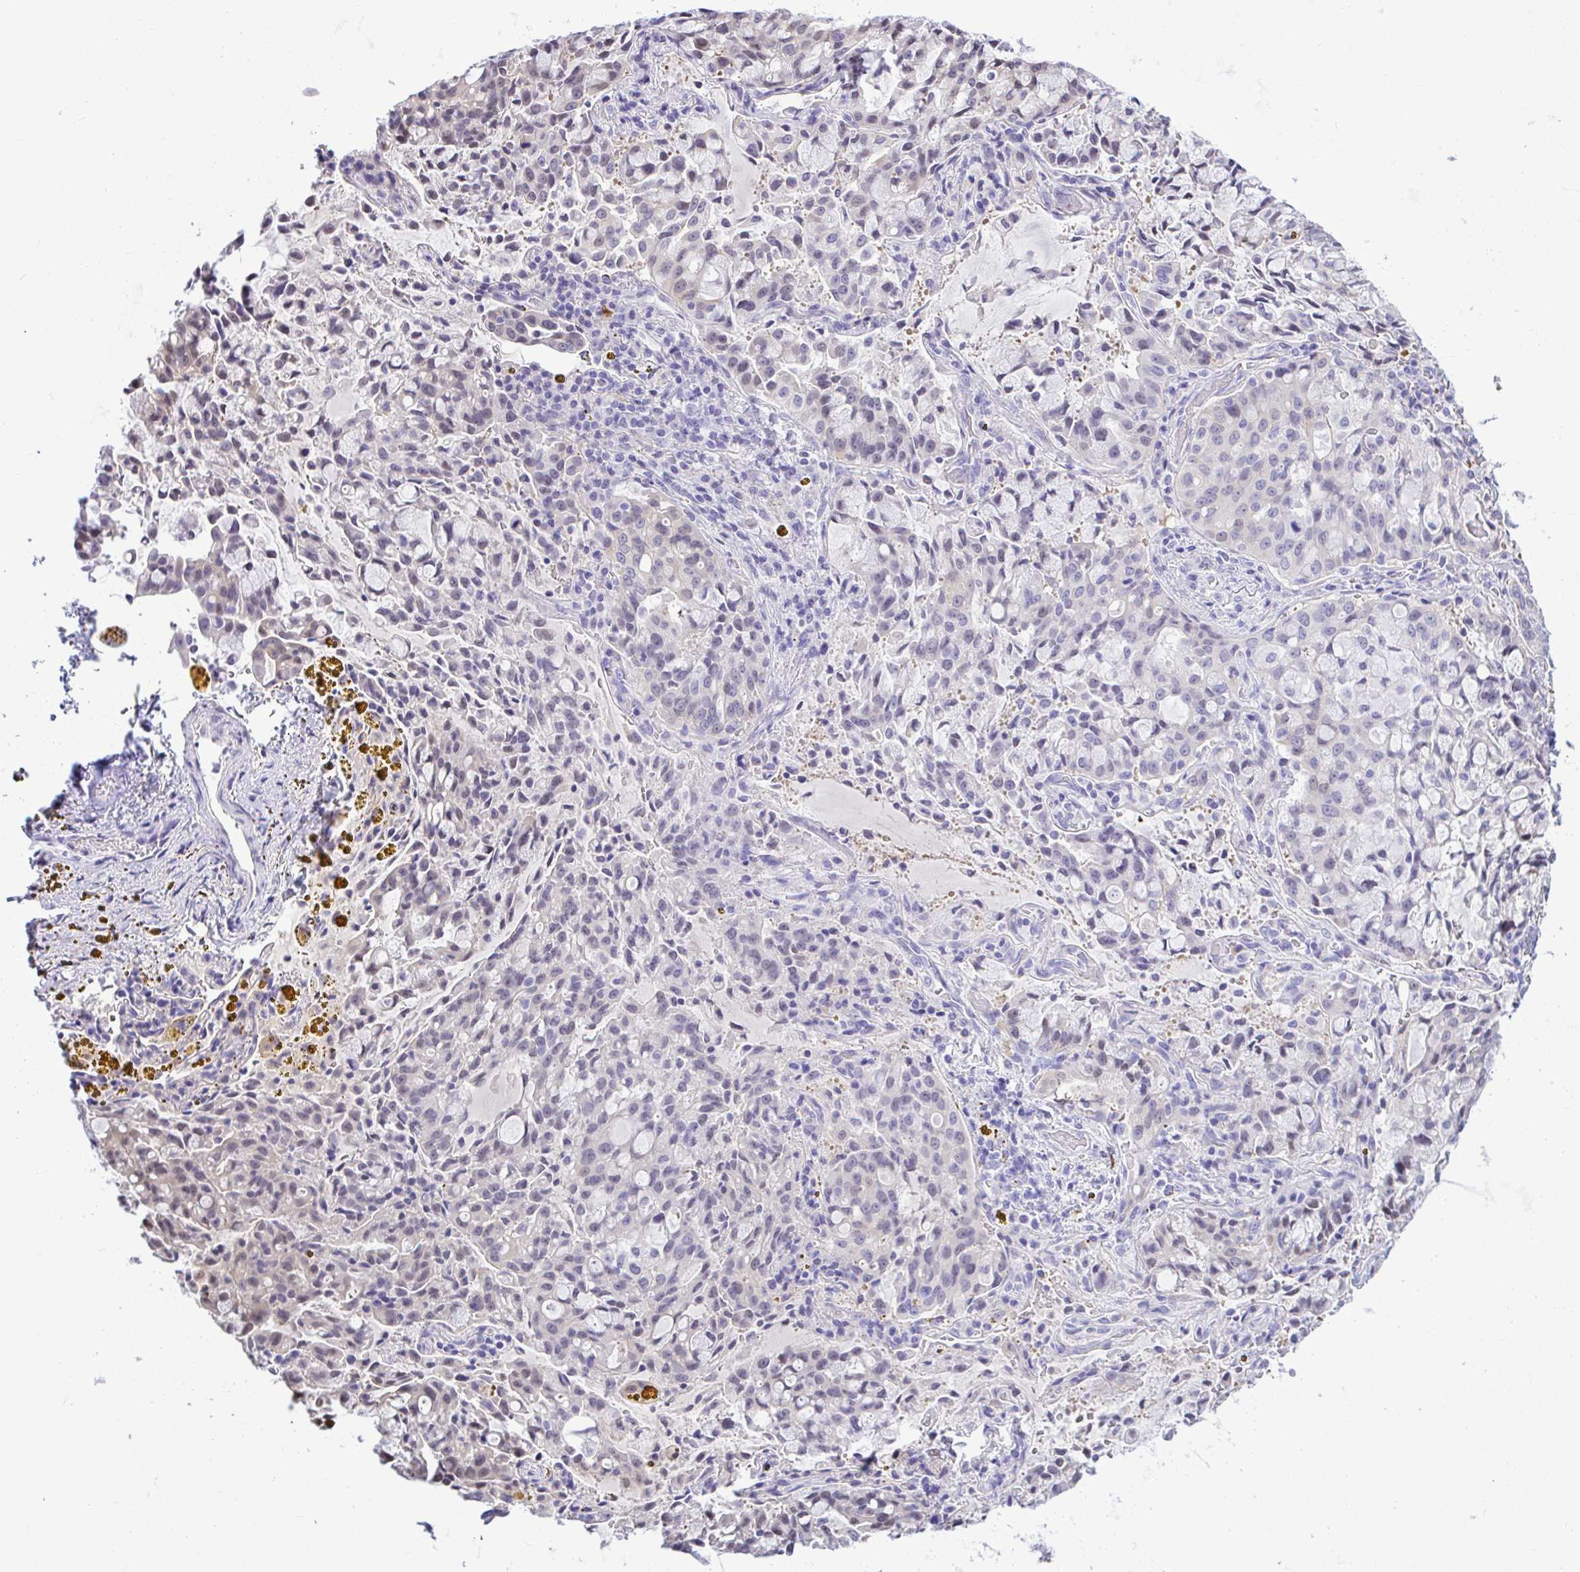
{"staining": {"intensity": "weak", "quantity": "<25%", "location": "nuclear"}, "tissue": "lung cancer", "cell_type": "Tumor cells", "image_type": "cancer", "snomed": [{"axis": "morphology", "description": "Adenocarcinoma, NOS"}, {"axis": "topography", "description": "Lung"}], "caption": "Immunohistochemistry photomicrograph of neoplastic tissue: adenocarcinoma (lung) stained with DAB (3,3'-diaminobenzidine) reveals no significant protein expression in tumor cells.", "gene": "ZNF485", "patient": {"sex": "female", "age": 44}}